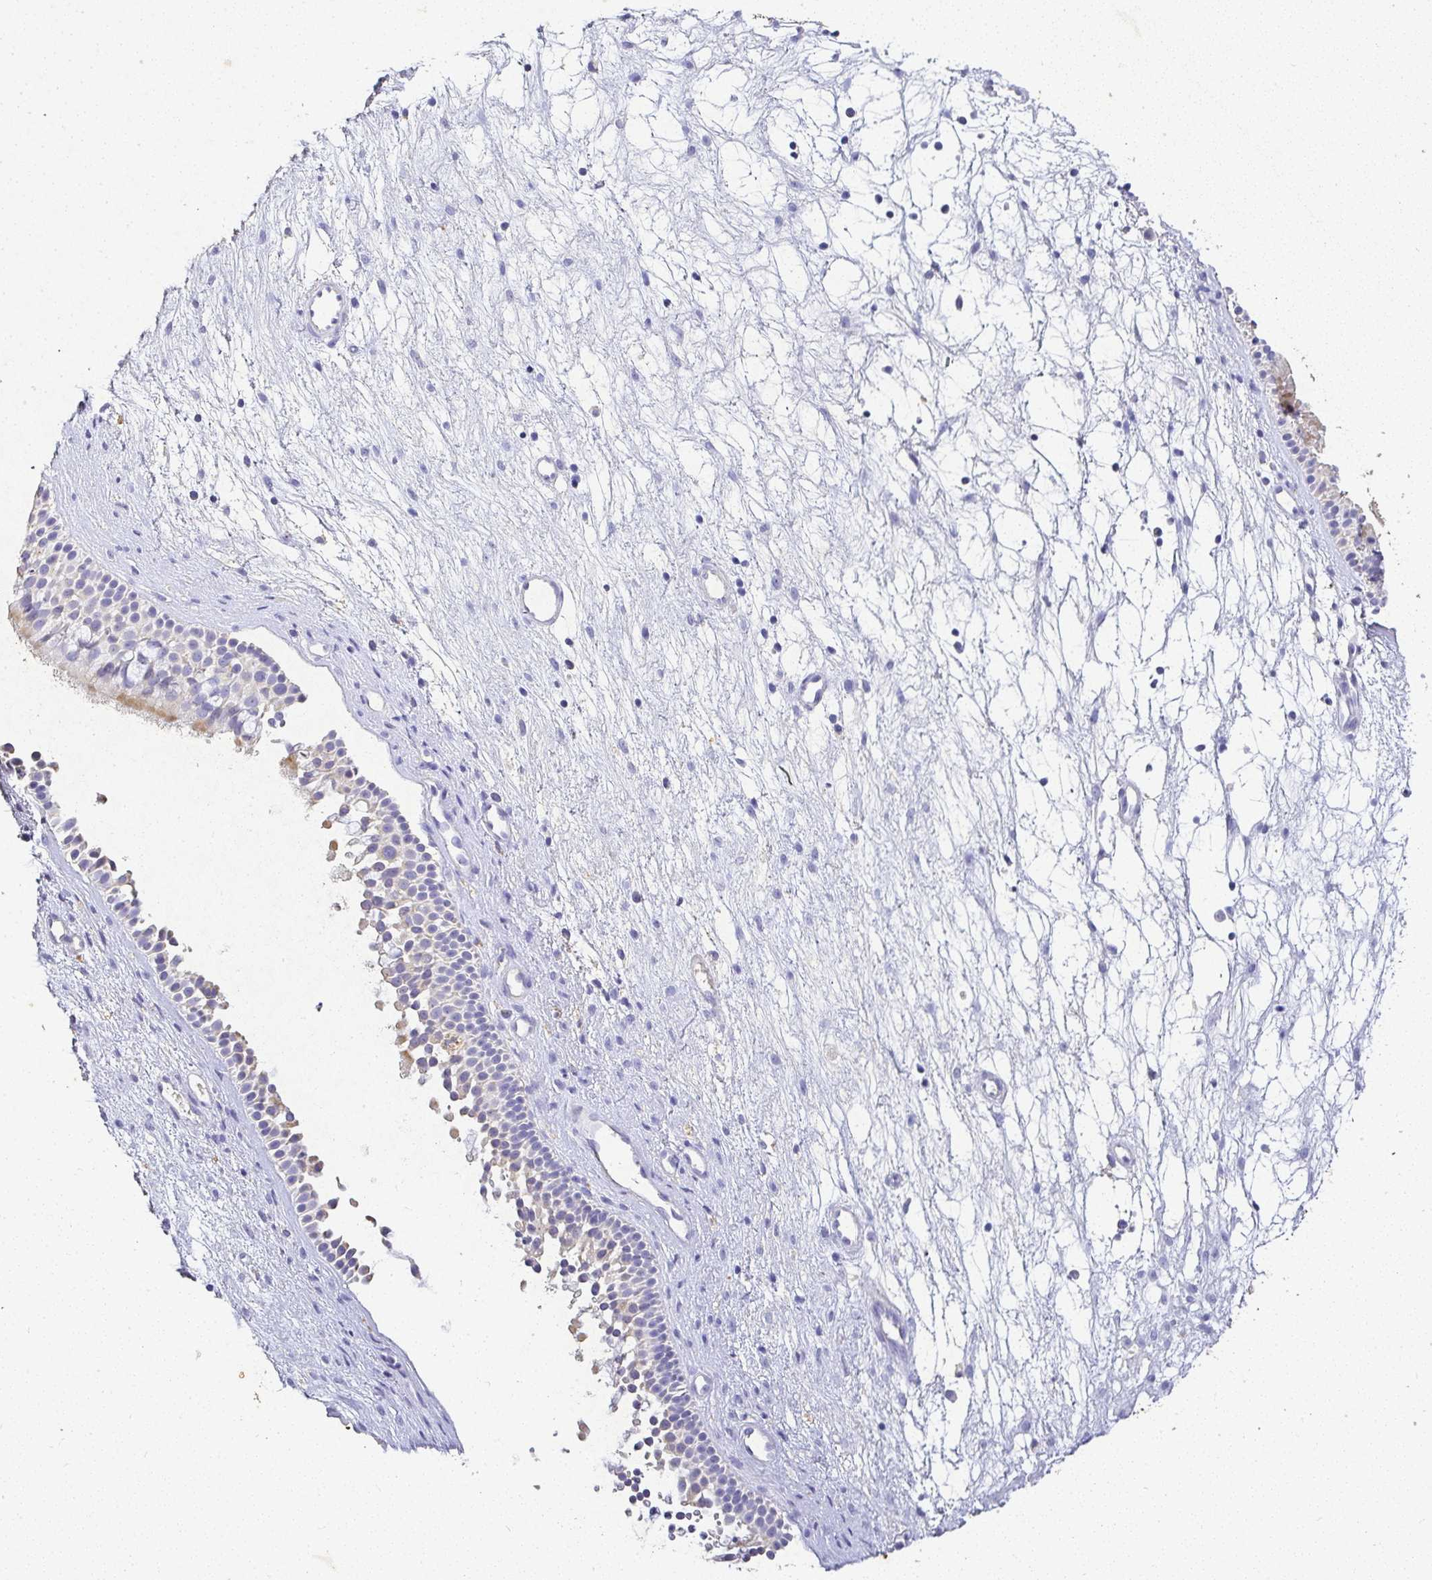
{"staining": {"intensity": "weak", "quantity": "25%-75%", "location": "cytoplasmic/membranous"}, "tissue": "nasopharynx", "cell_type": "Respiratory epithelial cells", "image_type": "normal", "snomed": [{"axis": "morphology", "description": "Normal tissue, NOS"}, {"axis": "morphology", "description": "Polyp, NOS"}, {"axis": "topography", "description": "Nasopharynx"}], "caption": "An immunohistochemistry (IHC) histopathology image of benign tissue is shown. Protein staining in brown highlights weak cytoplasmic/membranous positivity in nasopharynx within respiratory epithelial cells. The staining is performed using DAB brown chromogen to label protein expression. The nuclei are counter-stained blue using hematoxylin.", "gene": "RPS2", "patient": {"sex": "male", "age": 83}}